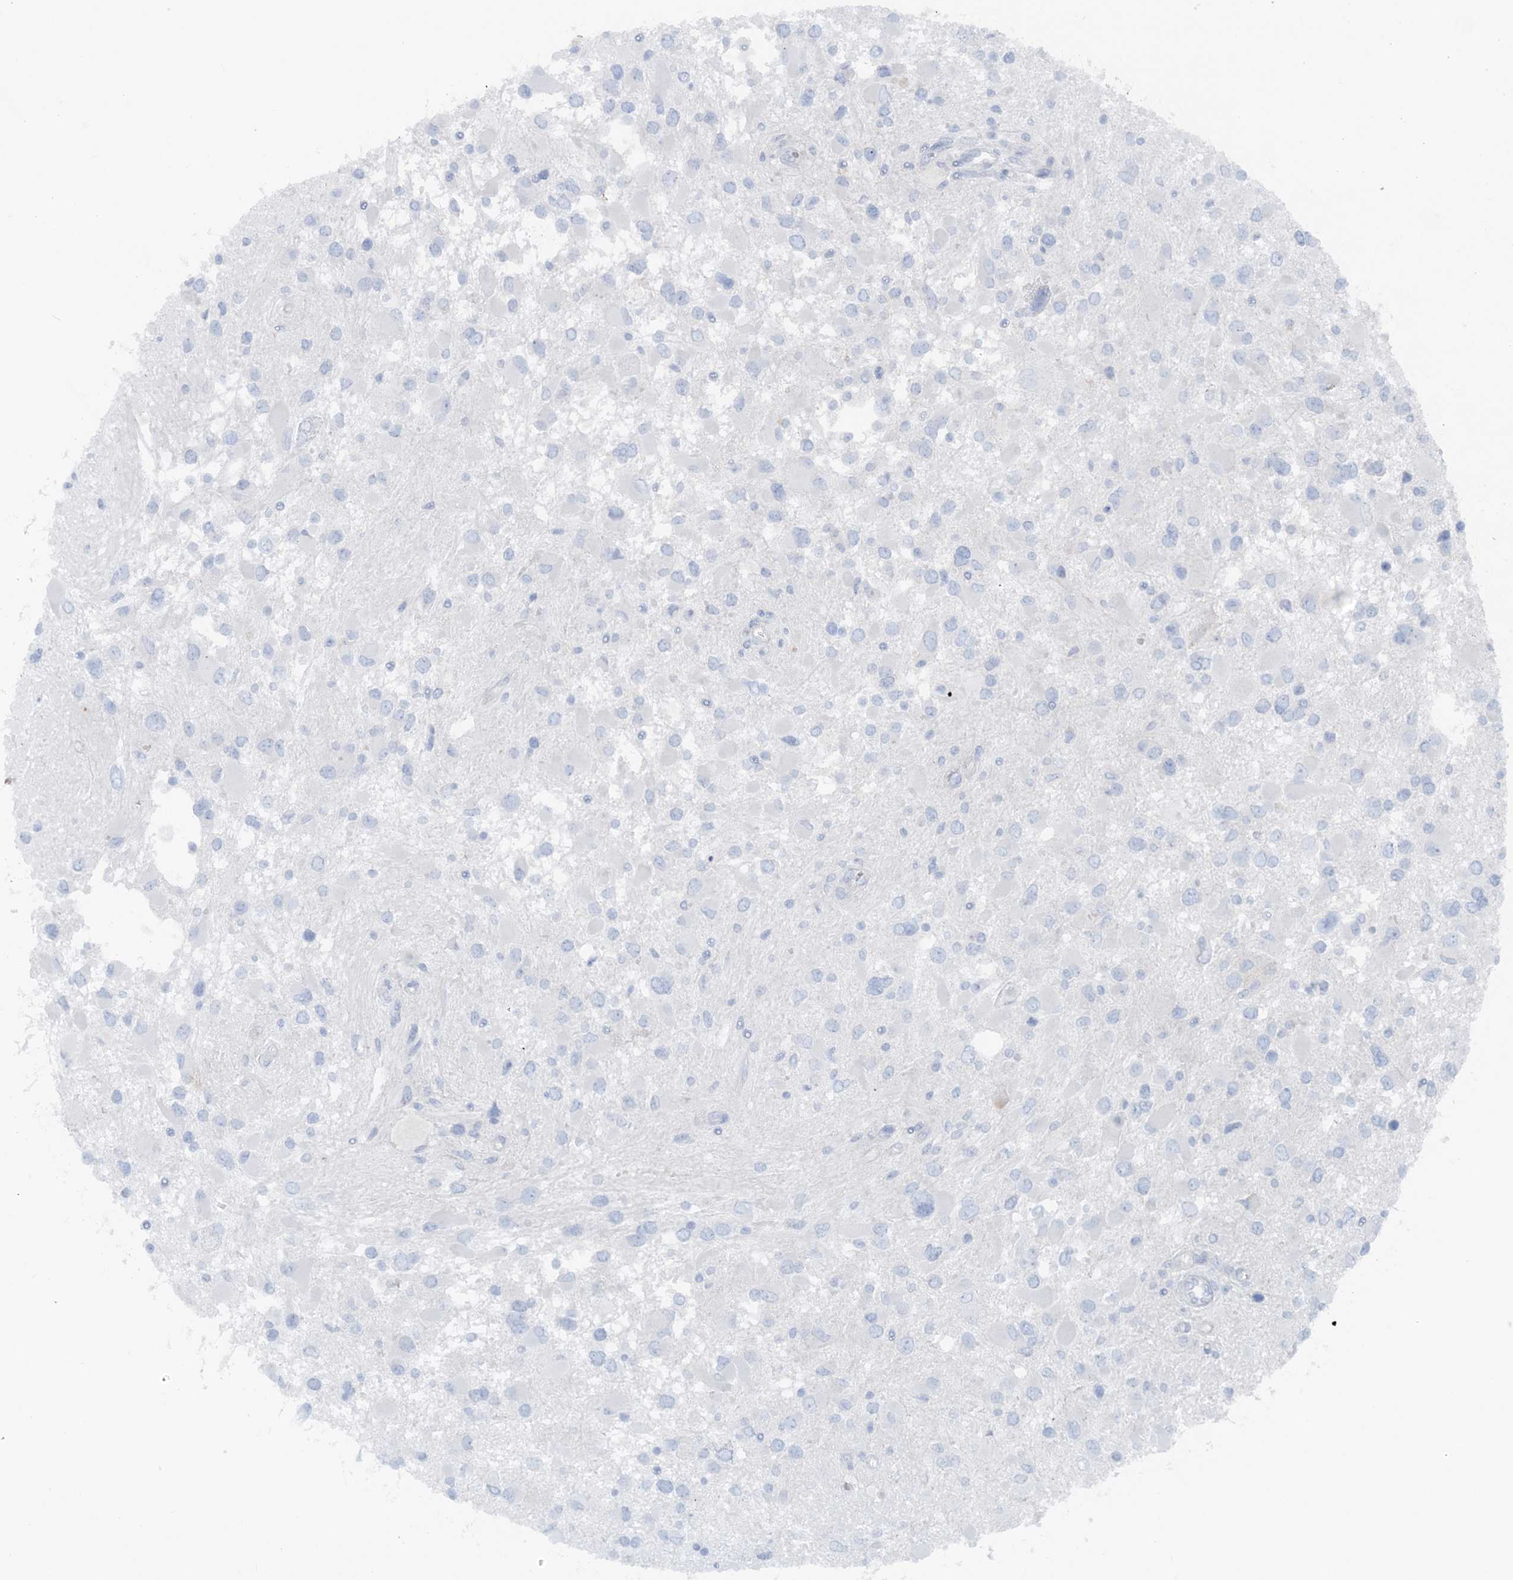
{"staining": {"intensity": "negative", "quantity": "none", "location": "none"}, "tissue": "glioma", "cell_type": "Tumor cells", "image_type": "cancer", "snomed": [{"axis": "morphology", "description": "Glioma, malignant, High grade"}, {"axis": "topography", "description": "Brain"}], "caption": "IHC micrograph of neoplastic tissue: human malignant glioma (high-grade) stained with DAB shows no significant protein positivity in tumor cells. The staining is performed using DAB brown chromogen with nuclei counter-stained in using hematoxylin.", "gene": "ATP11A", "patient": {"sex": "male", "age": 53}}